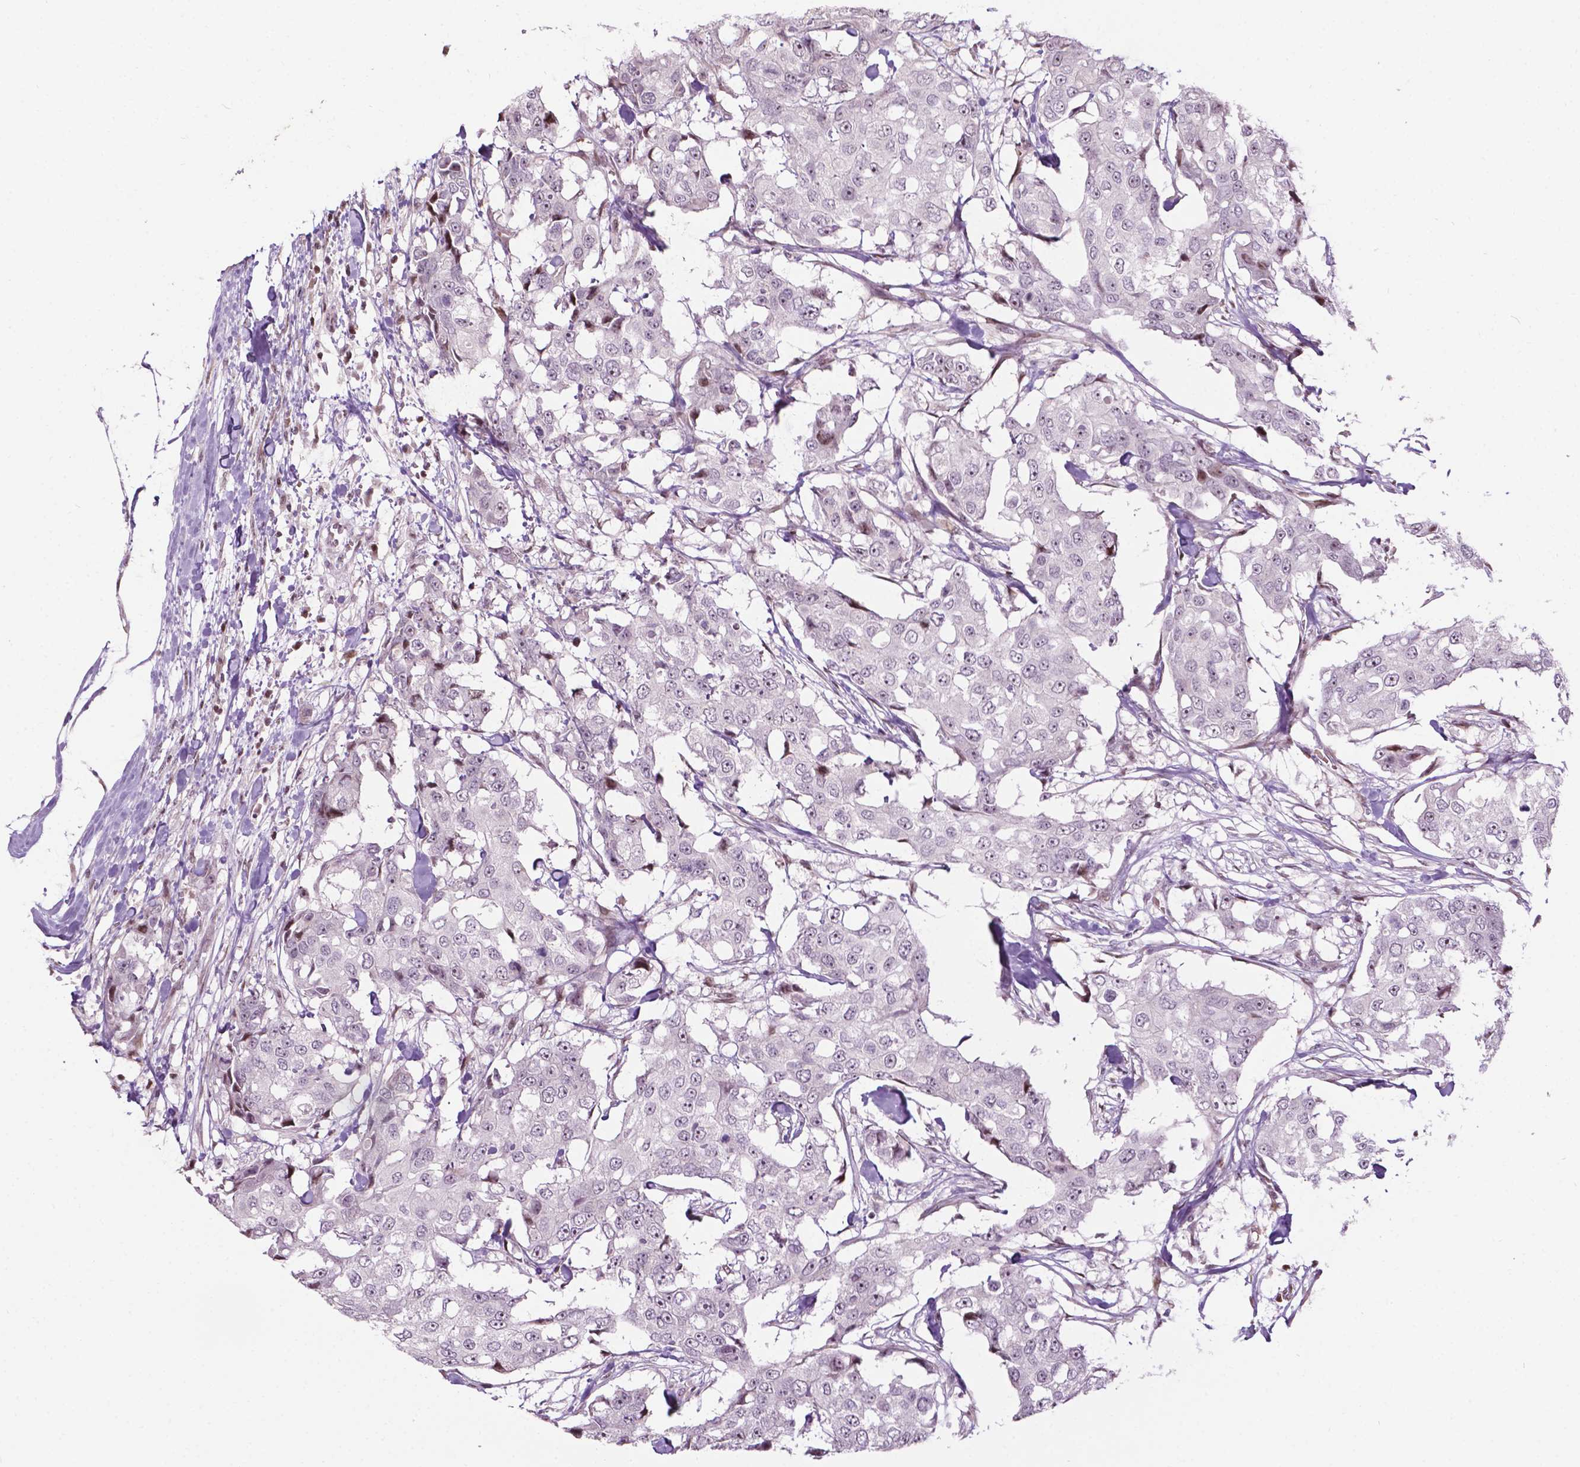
{"staining": {"intensity": "negative", "quantity": "none", "location": "none"}, "tissue": "breast cancer", "cell_type": "Tumor cells", "image_type": "cancer", "snomed": [{"axis": "morphology", "description": "Duct carcinoma"}, {"axis": "topography", "description": "Breast"}], "caption": "IHC histopathology image of neoplastic tissue: intraductal carcinoma (breast) stained with DAB (3,3'-diaminobenzidine) demonstrates no significant protein positivity in tumor cells.", "gene": "PTPN18", "patient": {"sex": "female", "age": 27}}